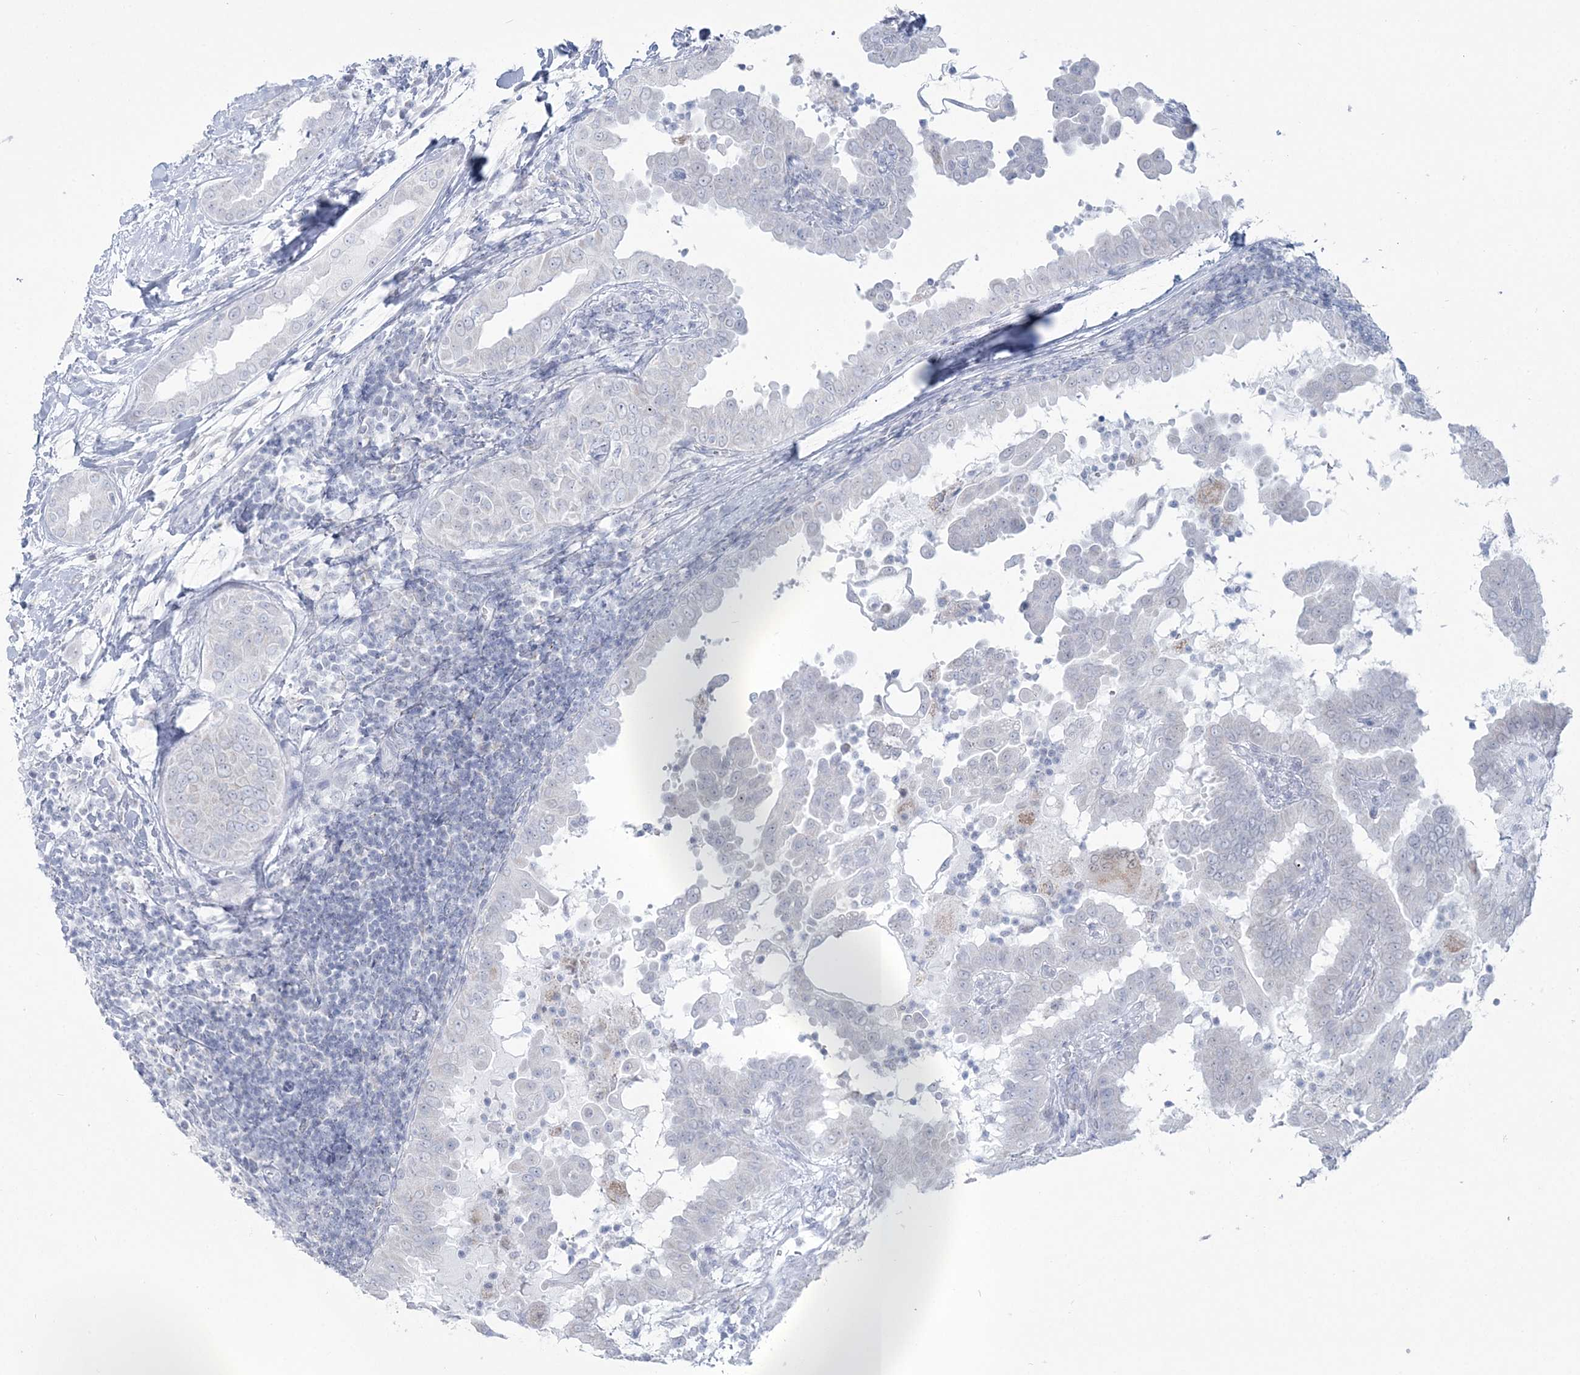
{"staining": {"intensity": "negative", "quantity": "none", "location": "none"}, "tissue": "thyroid cancer", "cell_type": "Tumor cells", "image_type": "cancer", "snomed": [{"axis": "morphology", "description": "Papillary adenocarcinoma, NOS"}, {"axis": "topography", "description": "Thyroid gland"}], "caption": "An image of human thyroid papillary adenocarcinoma is negative for staining in tumor cells.", "gene": "ZNF843", "patient": {"sex": "male", "age": 33}}